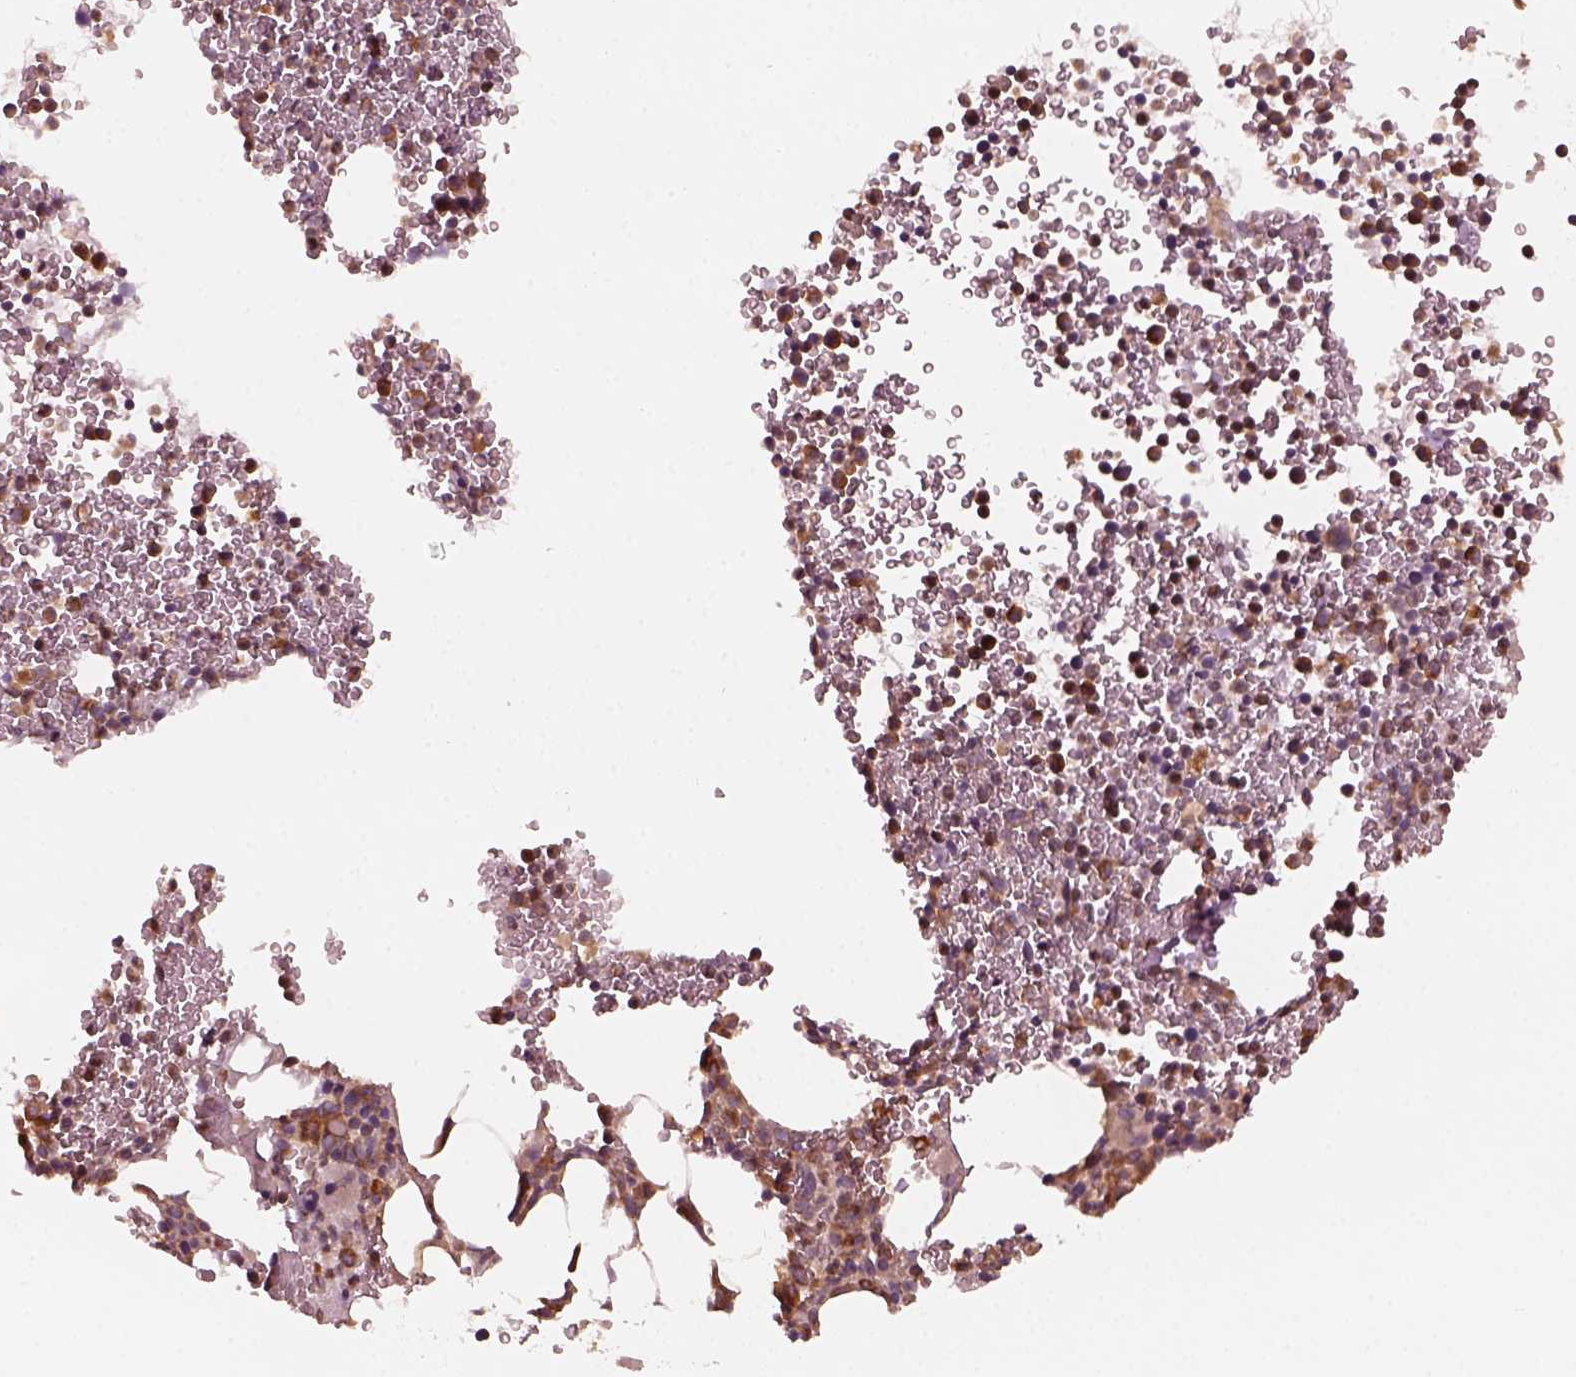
{"staining": {"intensity": "moderate", "quantity": "<25%", "location": "cytoplasmic/membranous"}, "tissue": "bone marrow", "cell_type": "Hematopoietic cells", "image_type": "normal", "snomed": [{"axis": "morphology", "description": "Normal tissue, NOS"}, {"axis": "topography", "description": "Bone marrow"}], "caption": "About <25% of hematopoietic cells in unremarkable bone marrow exhibit moderate cytoplasmic/membranous protein positivity as visualized by brown immunohistochemical staining.", "gene": "FAF2", "patient": {"sex": "female", "age": 56}}